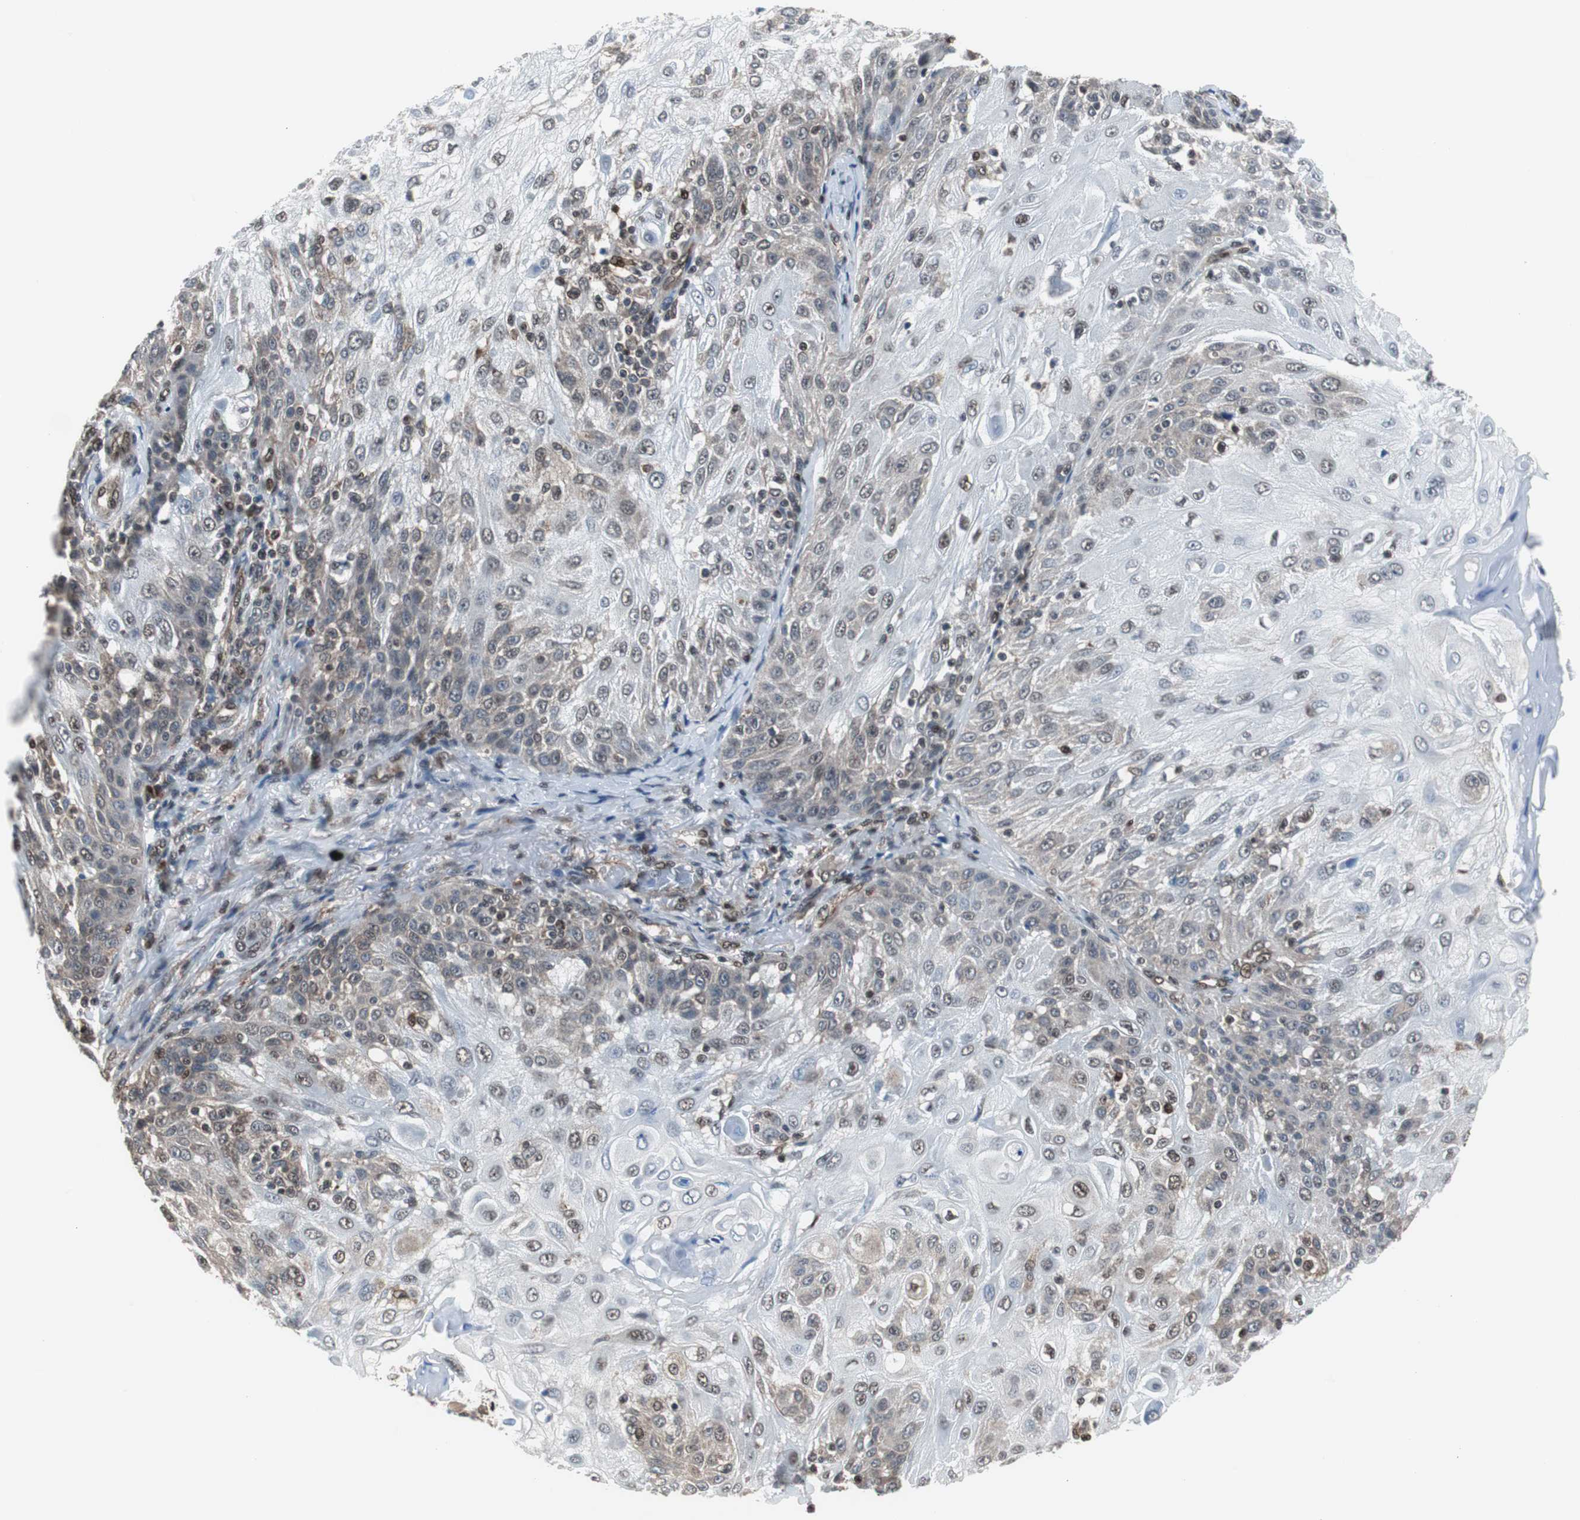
{"staining": {"intensity": "weak", "quantity": ">75%", "location": "cytoplasmic/membranous"}, "tissue": "skin cancer", "cell_type": "Tumor cells", "image_type": "cancer", "snomed": [{"axis": "morphology", "description": "Normal tissue, NOS"}, {"axis": "morphology", "description": "Squamous cell carcinoma, NOS"}, {"axis": "topography", "description": "Skin"}], "caption": "IHC histopathology image of neoplastic tissue: human skin cancer (squamous cell carcinoma) stained using immunohistochemistry reveals low levels of weak protein expression localized specifically in the cytoplasmic/membranous of tumor cells, appearing as a cytoplasmic/membranous brown color.", "gene": "VCP", "patient": {"sex": "female", "age": 83}}